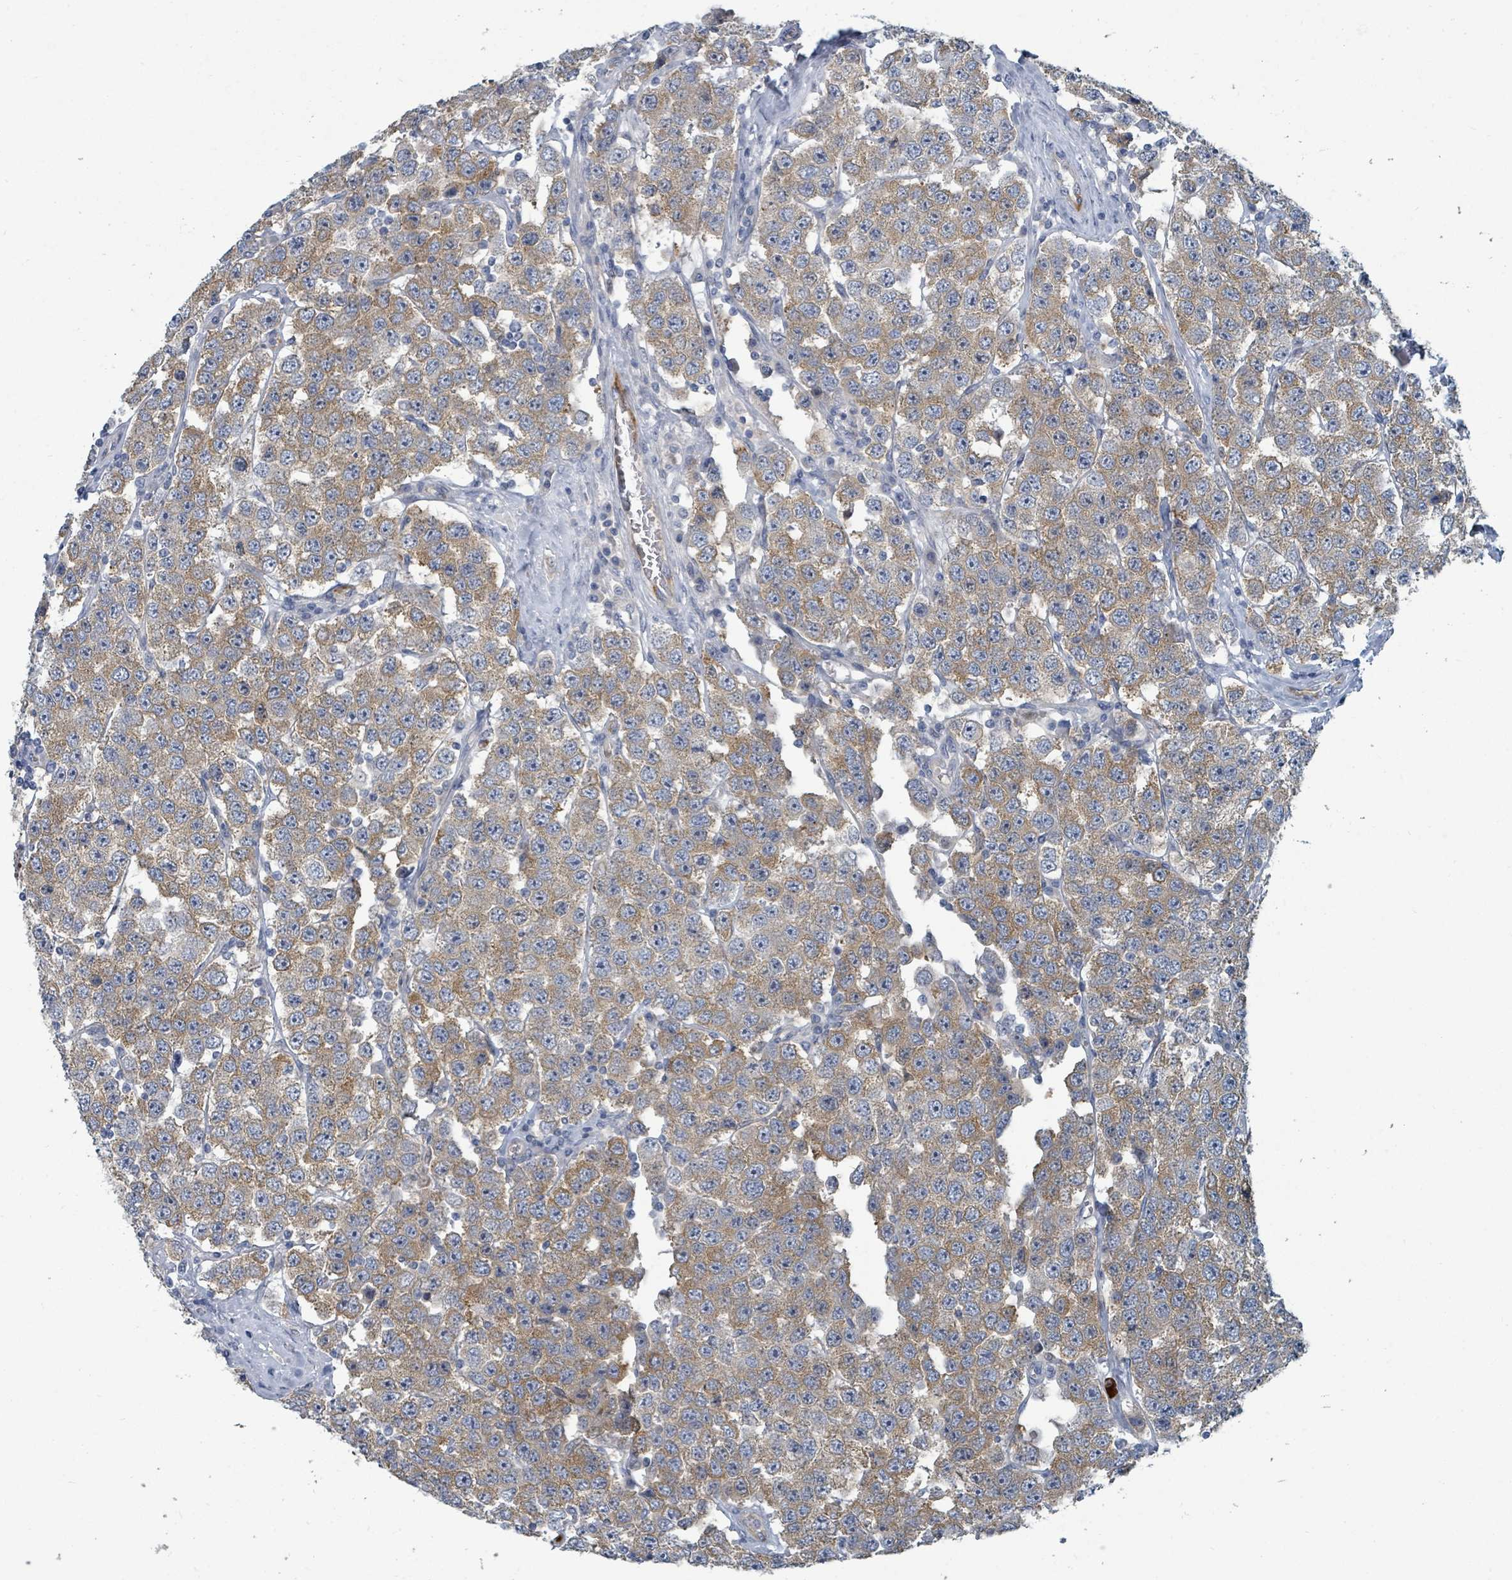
{"staining": {"intensity": "moderate", "quantity": ">75%", "location": "cytoplasmic/membranous"}, "tissue": "testis cancer", "cell_type": "Tumor cells", "image_type": "cancer", "snomed": [{"axis": "morphology", "description": "Seminoma, NOS"}, {"axis": "topography", "description": "Testis"}], "caption": "Testis cancer stained for a protein (brown) reveals moderate cytoplasmic/membranous positive staining in approximately >75% of tumor cells.", "gene": "TRDMT1", "patient": {"sex": "male", "age": 28}}